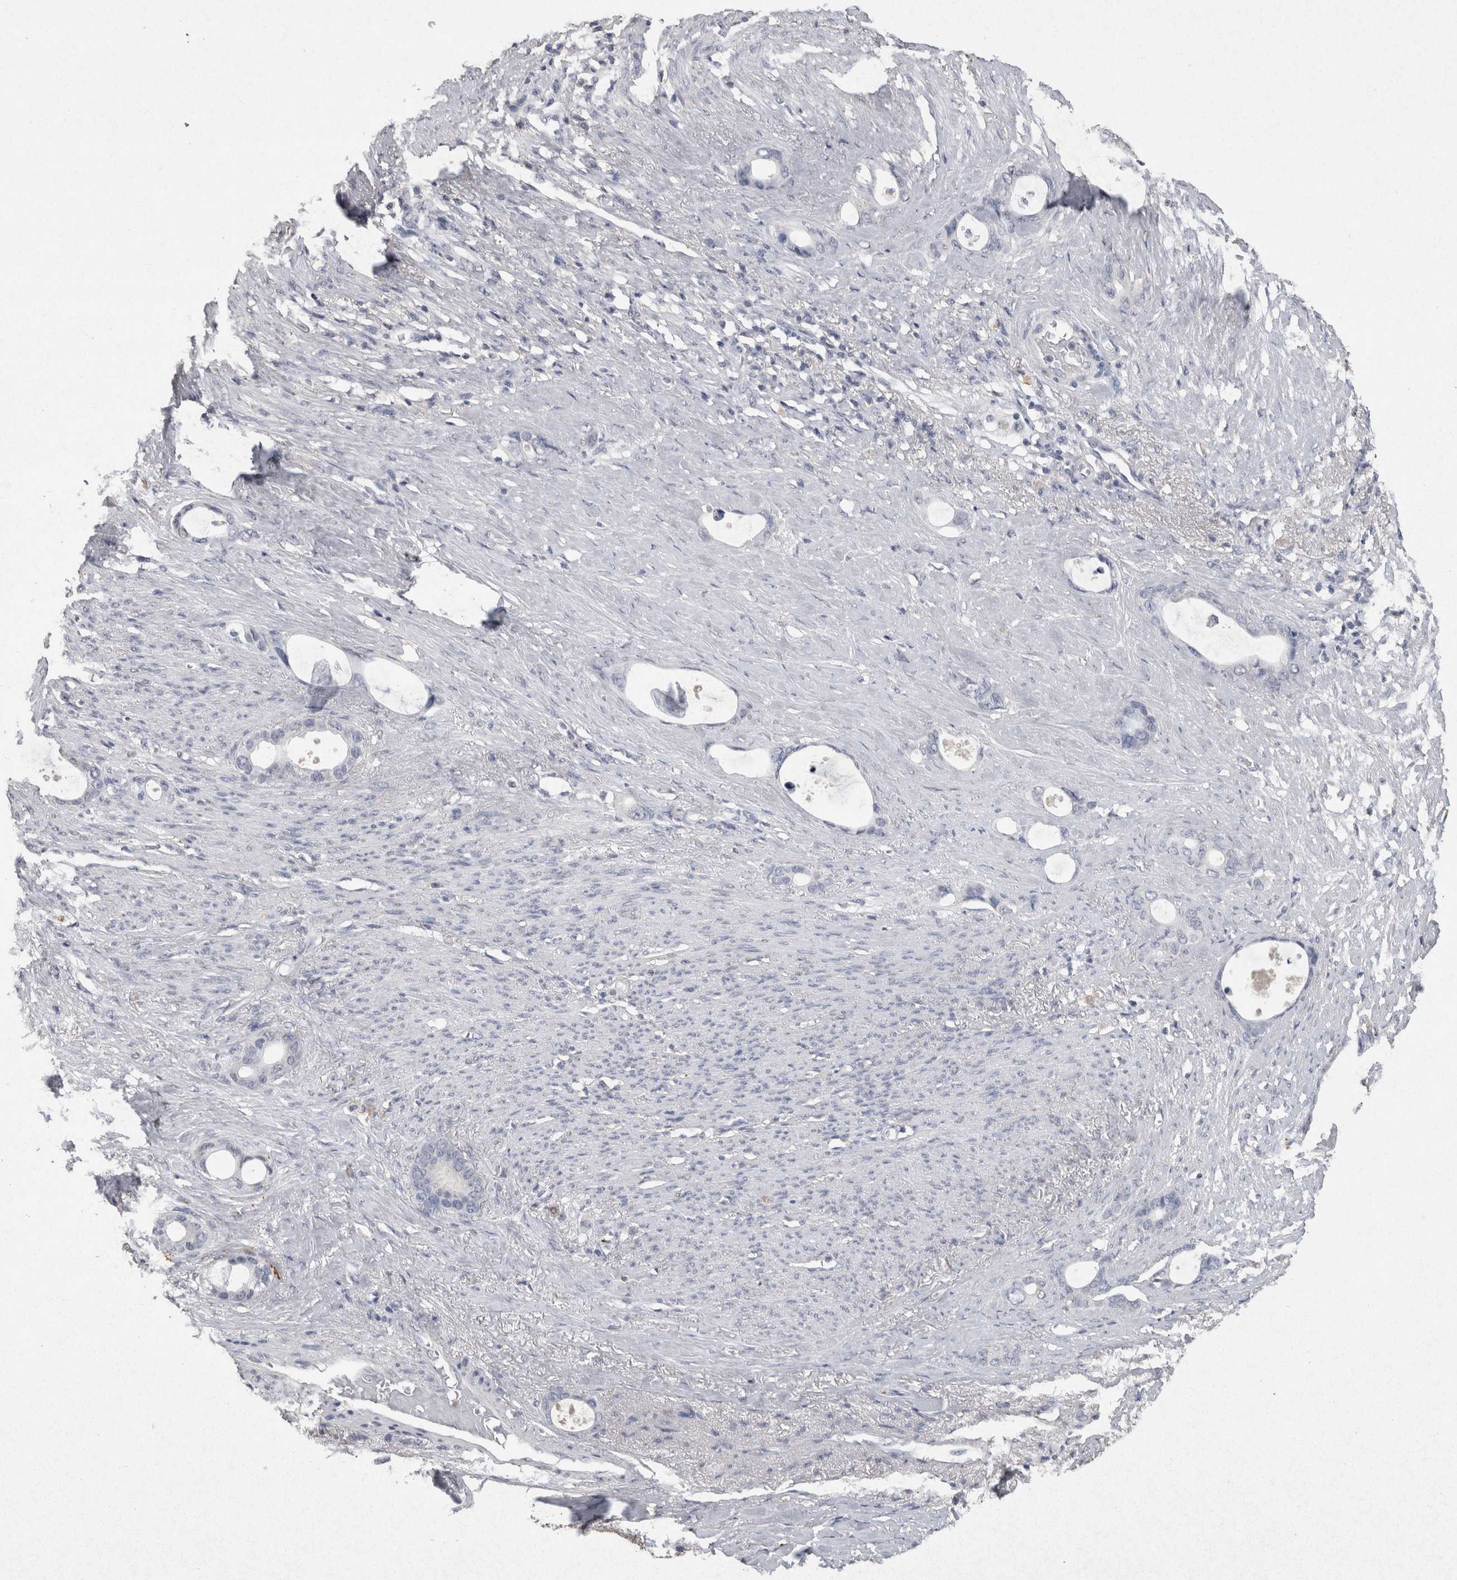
{"staining": {"intensity": "negative", "quantity": "none", "location": "none"}, "tissue": "stomach cancer", "cell_type": "Tumor cells", "image_type": "cancer", "snomed": [{"axis": "morphology", "description": "Adenocarcinoma, NOS"}, {"axis": "topography", "description": "Stomach"}], "caption": "High magnification brightfield microscopy of stomach cancer stained with DAB (brown) and counterstained with hematoxylin (blue): tumor cells show no significant expression.", "gene": "CNTFR", "patient": {"sex": "female", "age": 75}}